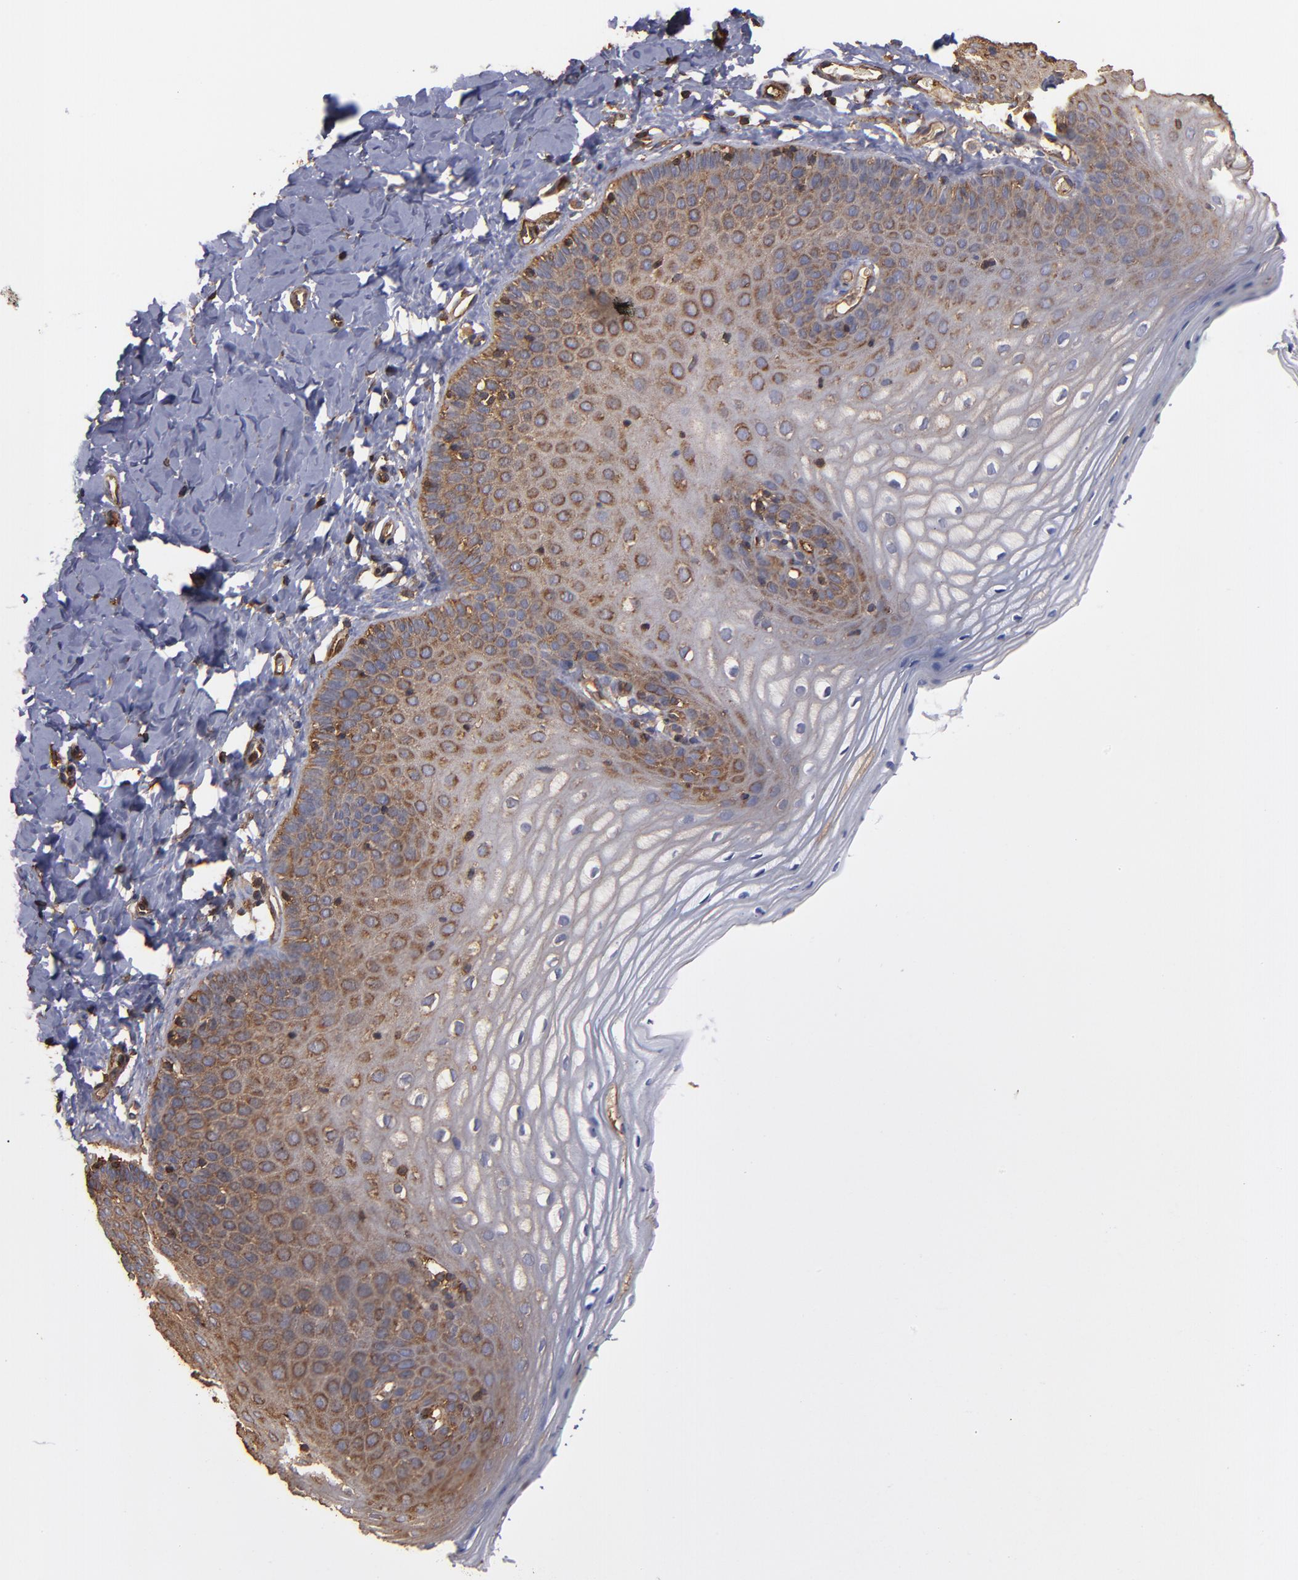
{"staining": {"intensity": "weak", "quantity": ">75%", "location": "cytoplasmic/membranous"}, "tissue": "vagina", "cell_type": "Squamous epithelial cells", "image_type": "normal", "snomed": [{"axis": "morphology", "description": "Normal tissue, NOS"}, {"axis": "topography", "description": "Vagina"}], "caption": "Immunohistochemistry (DAB) staining of benign vagina reveals weak cytoplasmic/membranous protein expression in about >75% of squamous epithelial cells.", "gene": "ACTN4", "patient": {"sex": "female", "age": 55}}